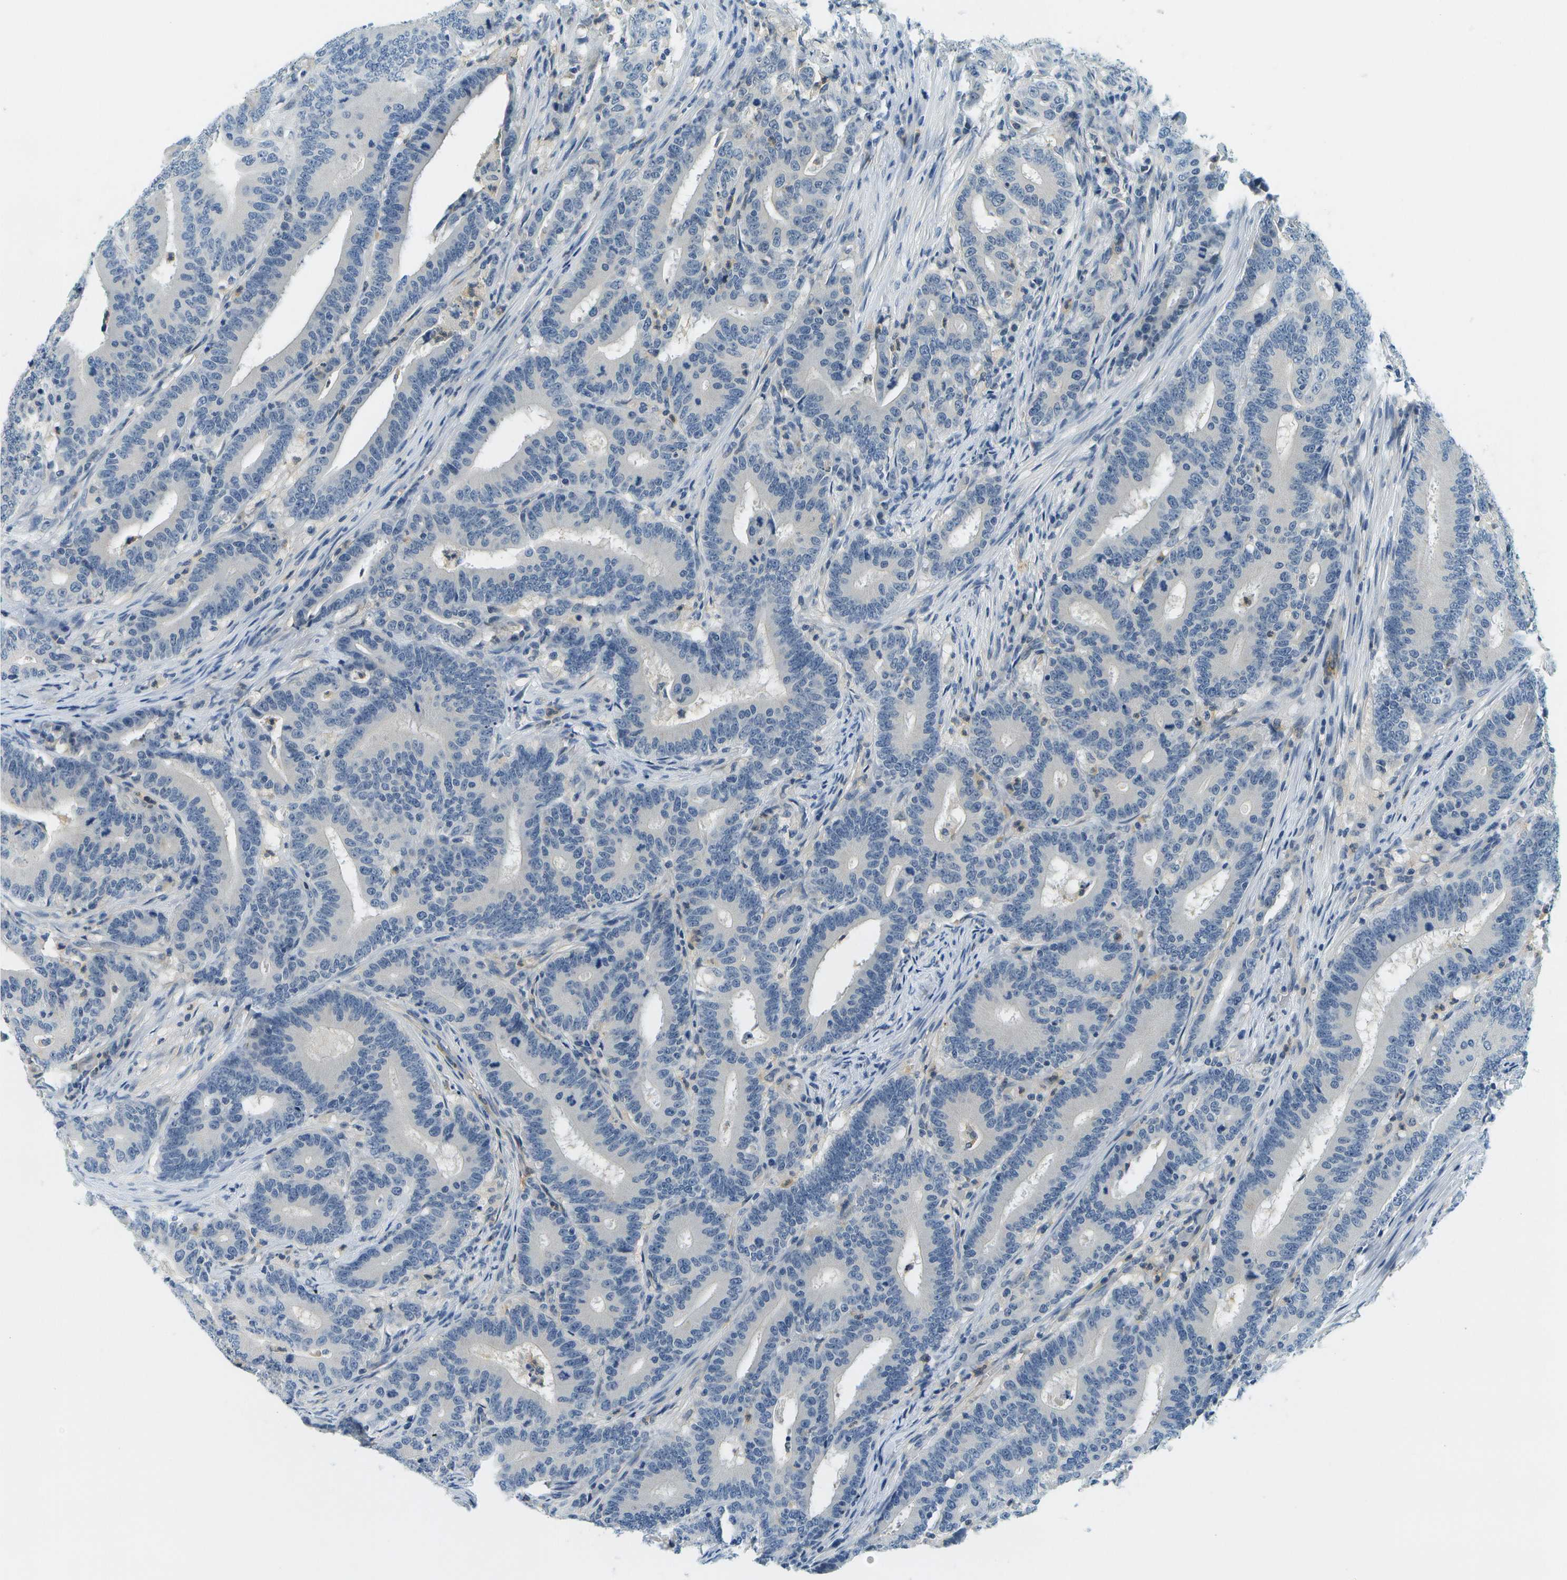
{"staining": {"intensity": "negative", "quantity": "none", "location": "none"}, "tissue": "colorectal cancer", "cell_type": "Tumor cells", "image_type": "cancer", "snomed": [{"axis": "morphology", "description": "Adenocarcinoma, NOS"}, {"axis": "topography", "description": "Colon"}], "caption": "Immunohistochemistry histopathology image of neoplastic tissue: human colorectal cancer stained with DAB demonstrates no significant protein positivity in tumor cells.", "gene": "RASGRP2", "patient": {"sex": "female", "age": 66}}